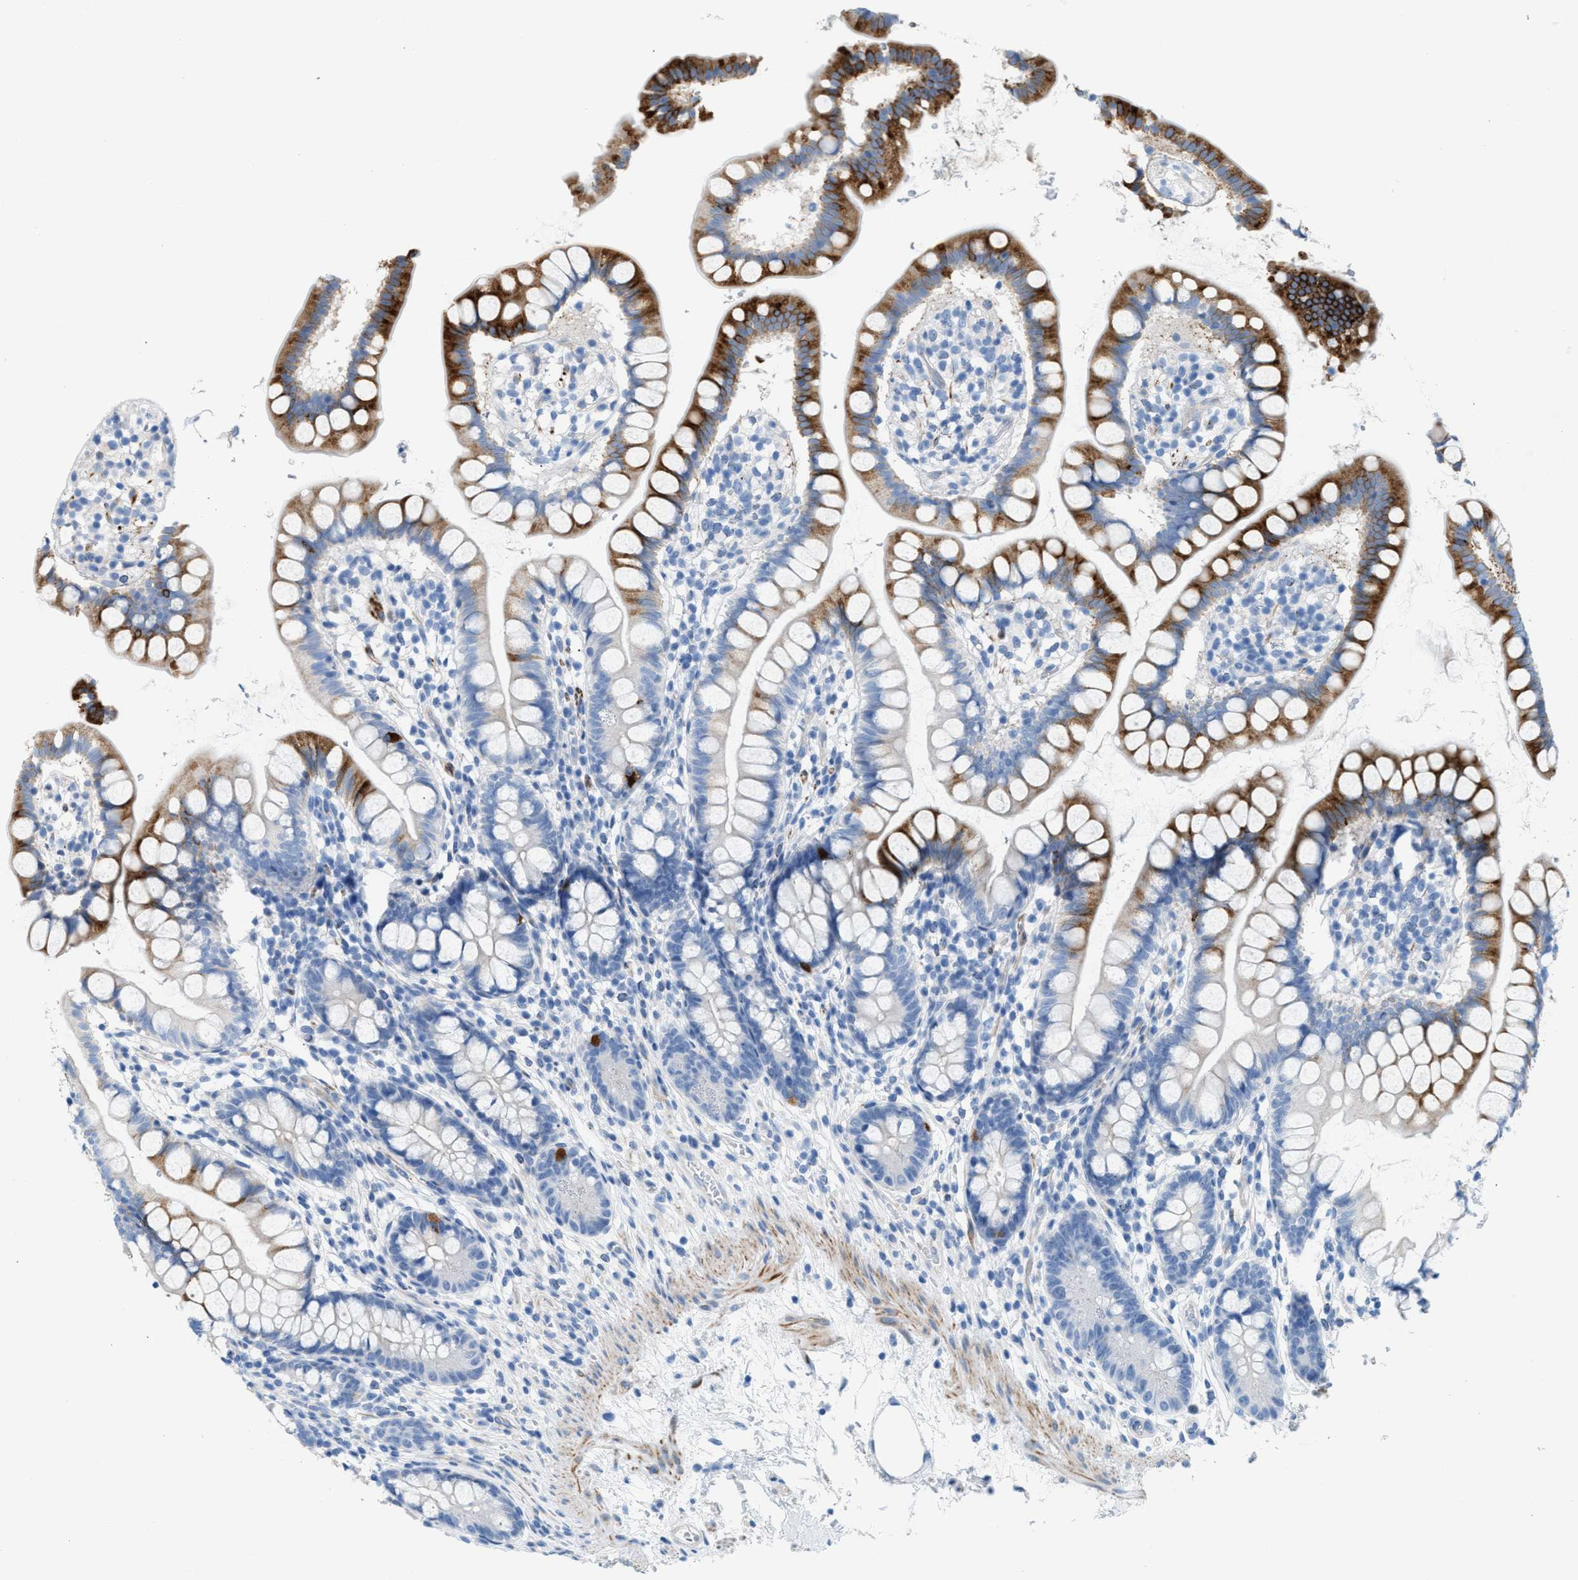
{"staining": {"intensity": "strong", "quantity": "25%-75%", "location": "cytoplasmic/membranous"}, "tissue": "small intestine", "cell_type": "Glandular cells", "image_type": "normal", "snomed": [{"axis": "morphology", "description": "Normal tissue, NOS"}, {"axis": "topography", "description": "Small intestine"}], "caption": "The immunohistochemical stain highlights strong cytoplasmic/membranous expression in glandular cells of benign small intestine. (Brightfield microscopy of DAB IHC at high magnification).", "gene": "MPP3", "patient": {"sex": "female", "age": 84}}